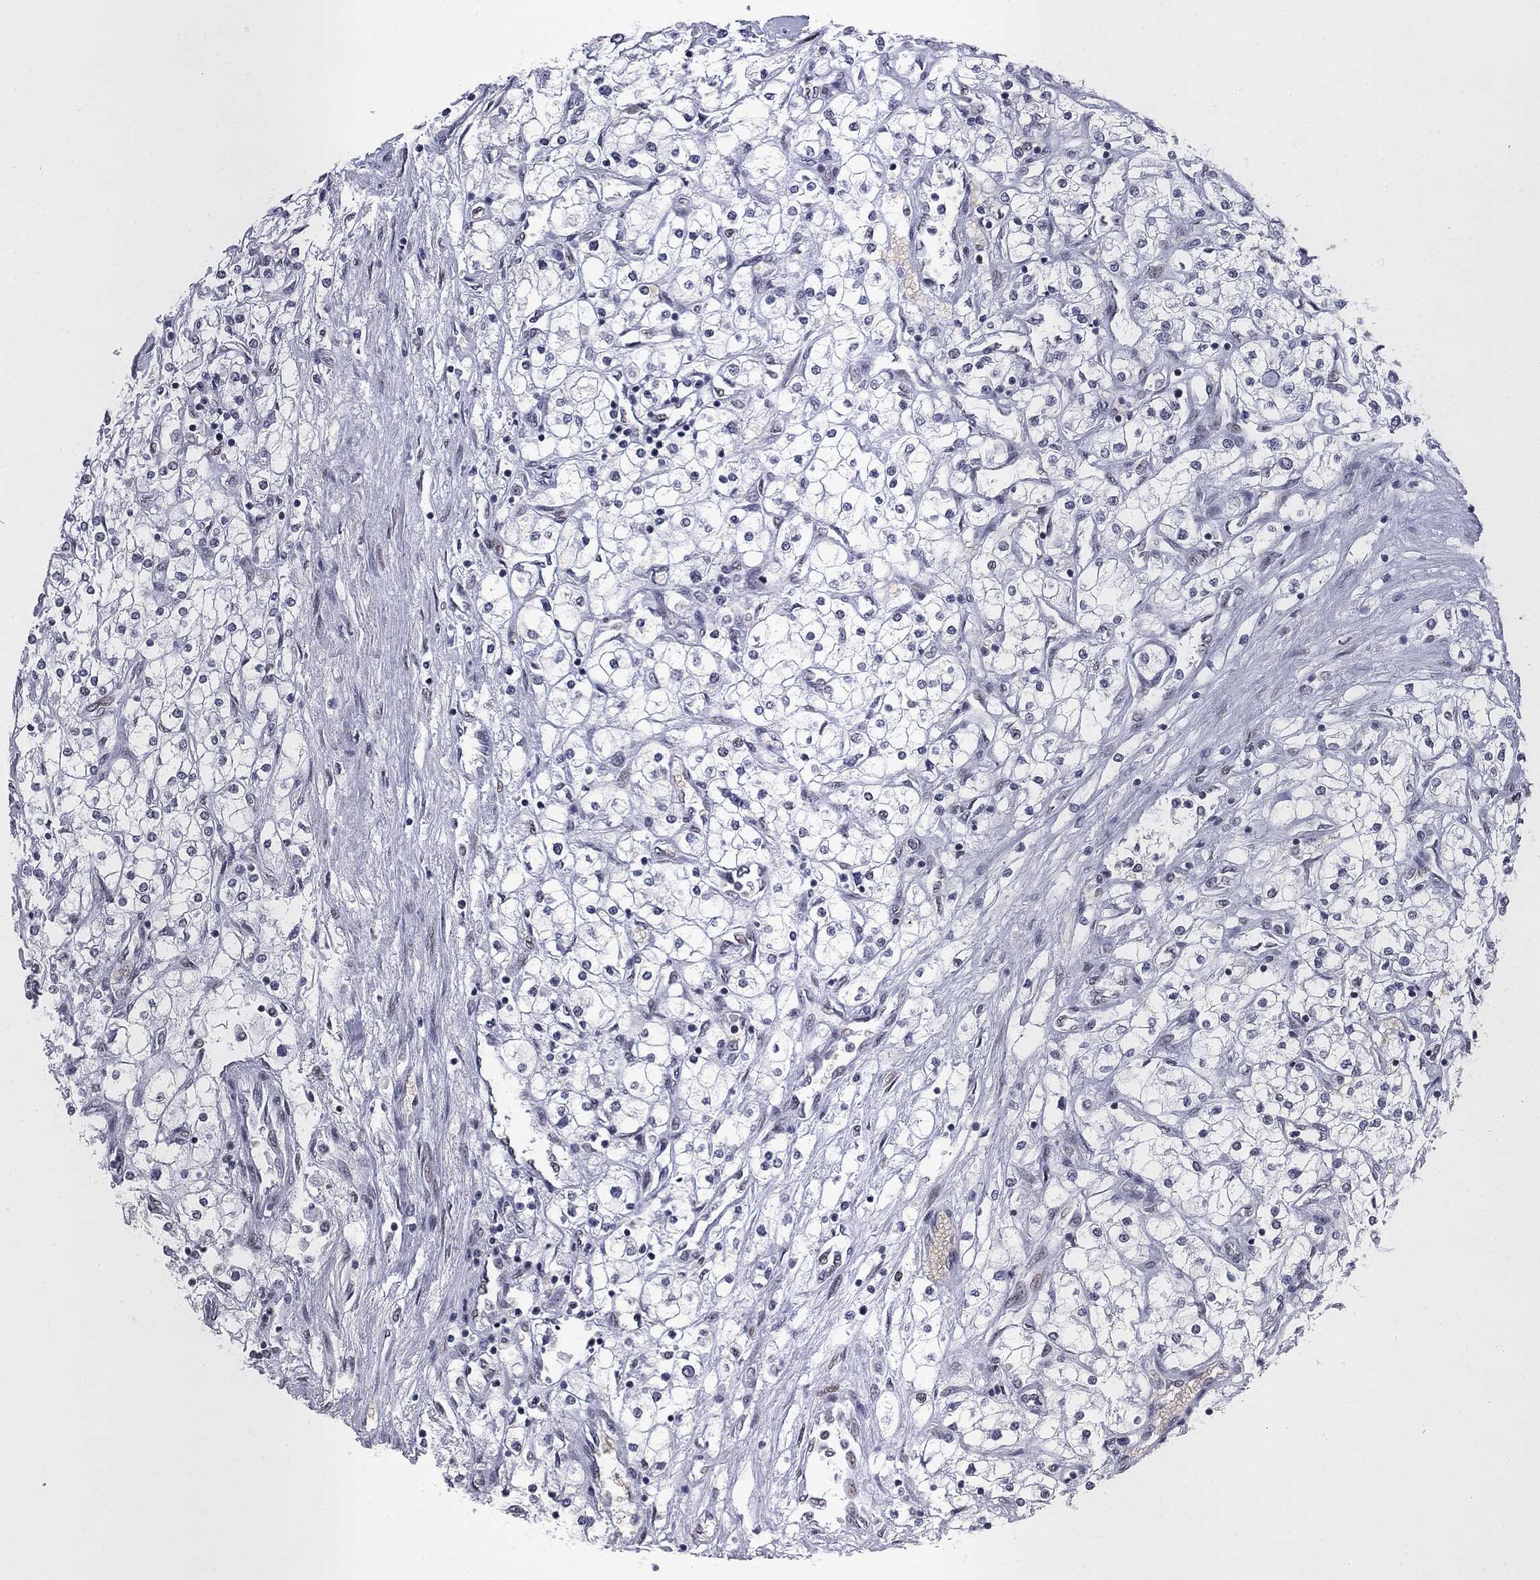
{"staining": {"intensity": "negative", "quantity": "none", "location": "none"}, "tissue": "renal cancer", "cell_type": "Tumor cells", "image_type": "cancer", "snomed": [{"axis": "morphology", "description": "Adenocarcinoma, NOS"}, {"axis": "topography", "description": "Kidney"}], "caption": "Immunohistochemistry (IHC) micrograph of neoplastic tissue: human renal adenocarcinoma stained with DAB (3,3'-diaminobenzidine) reveals no significant protein staining in tumor cells.", "gene": "ZBTB47", "patient": {"sex": "male", "age": 80}}